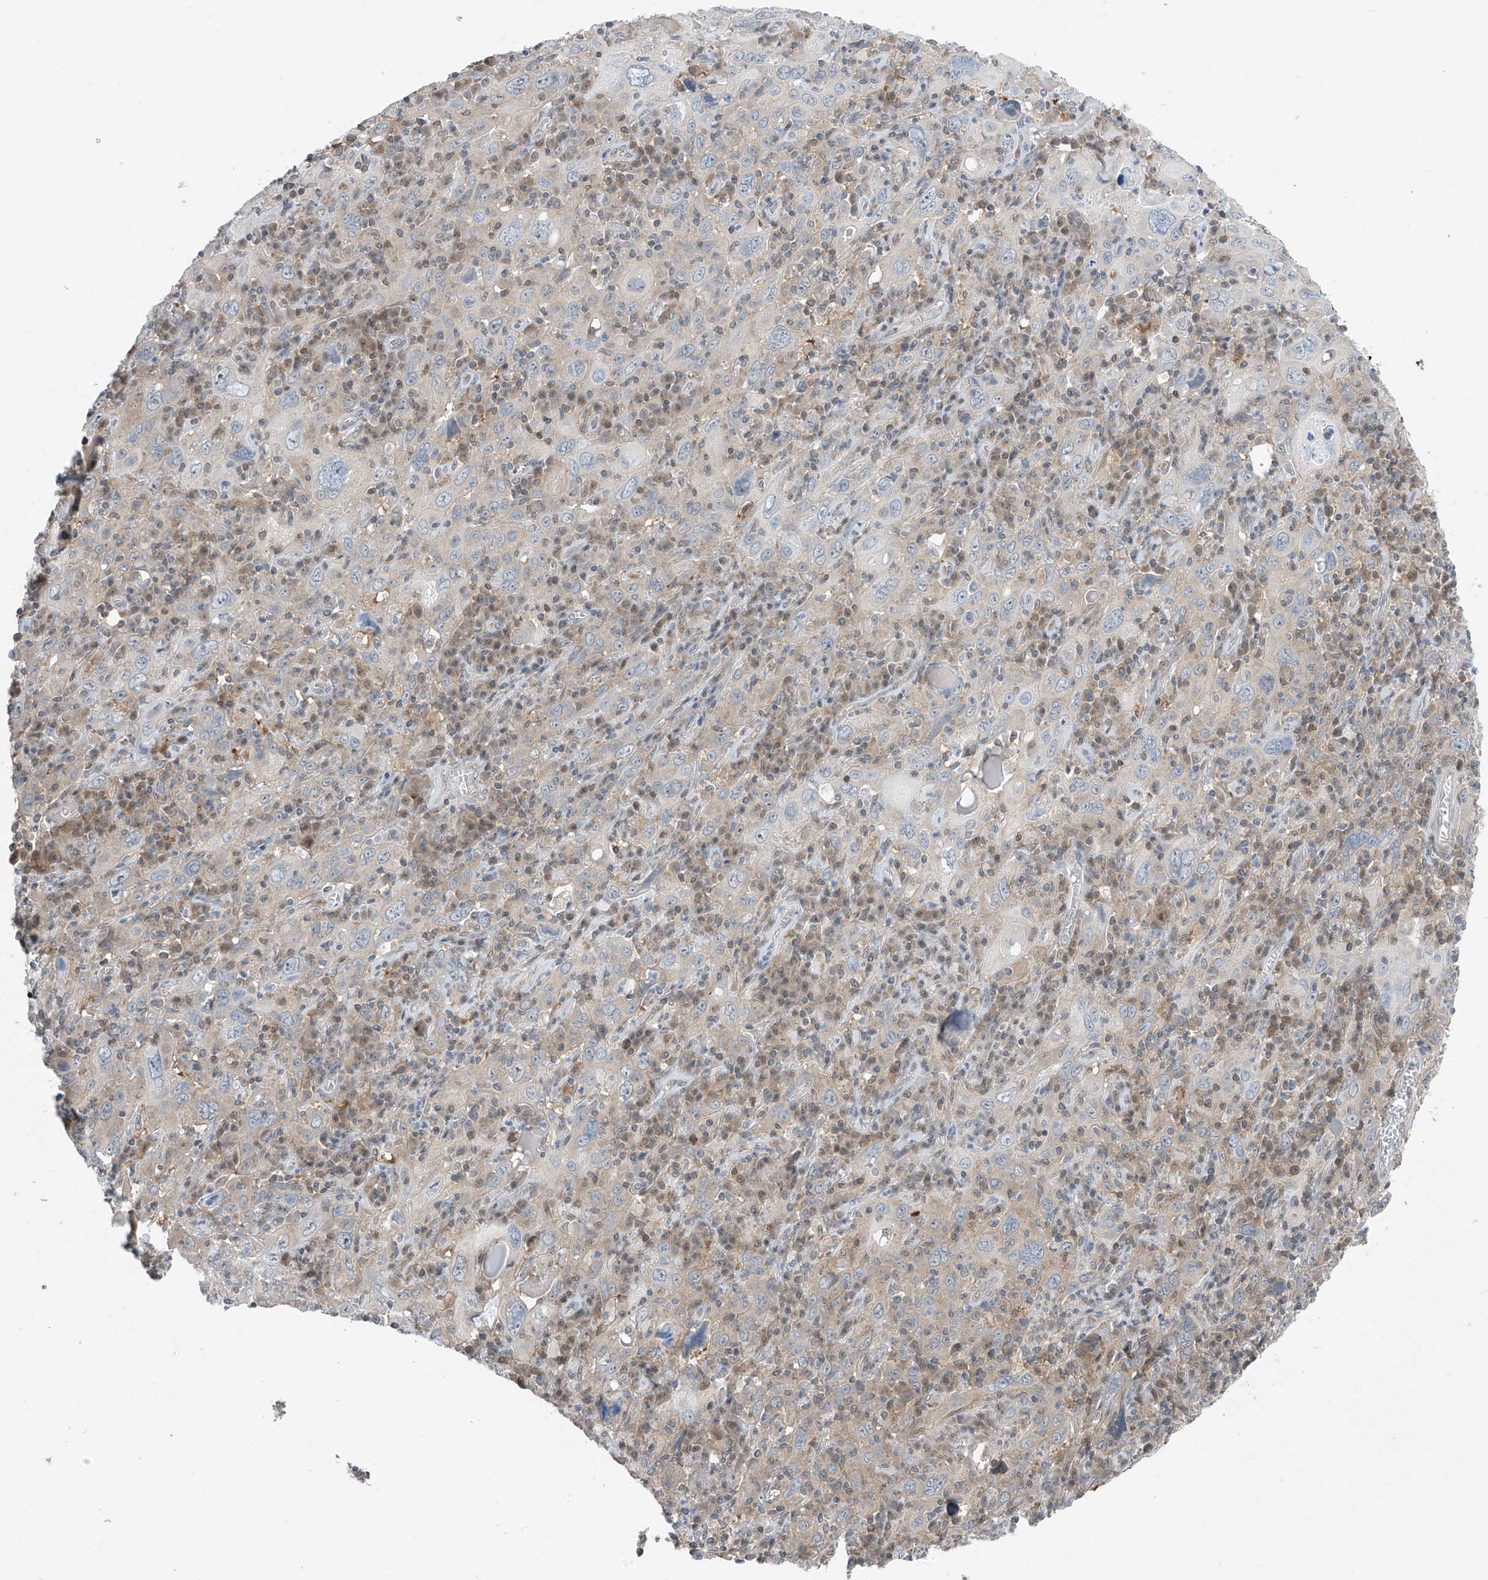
{"staining": {"intensity": "weak", "quantity": "<25%", "location": "cytoplasmic/membranous"}, "tissue": "cervical cancer", "cell_type": "Tumor cells", "image_type": "cancer", "snomed": [{"axis": "morphology", "description": "Squamous cell carcinoma, NOS"}, {"axis": "topography", "description": "Cervix"}], "caption": "There is no significant positivity in tumor cells of squamous cell carcinoma (cervical).", "gene": "TTC38", "patient": {"sex": "female", "age": 46}}